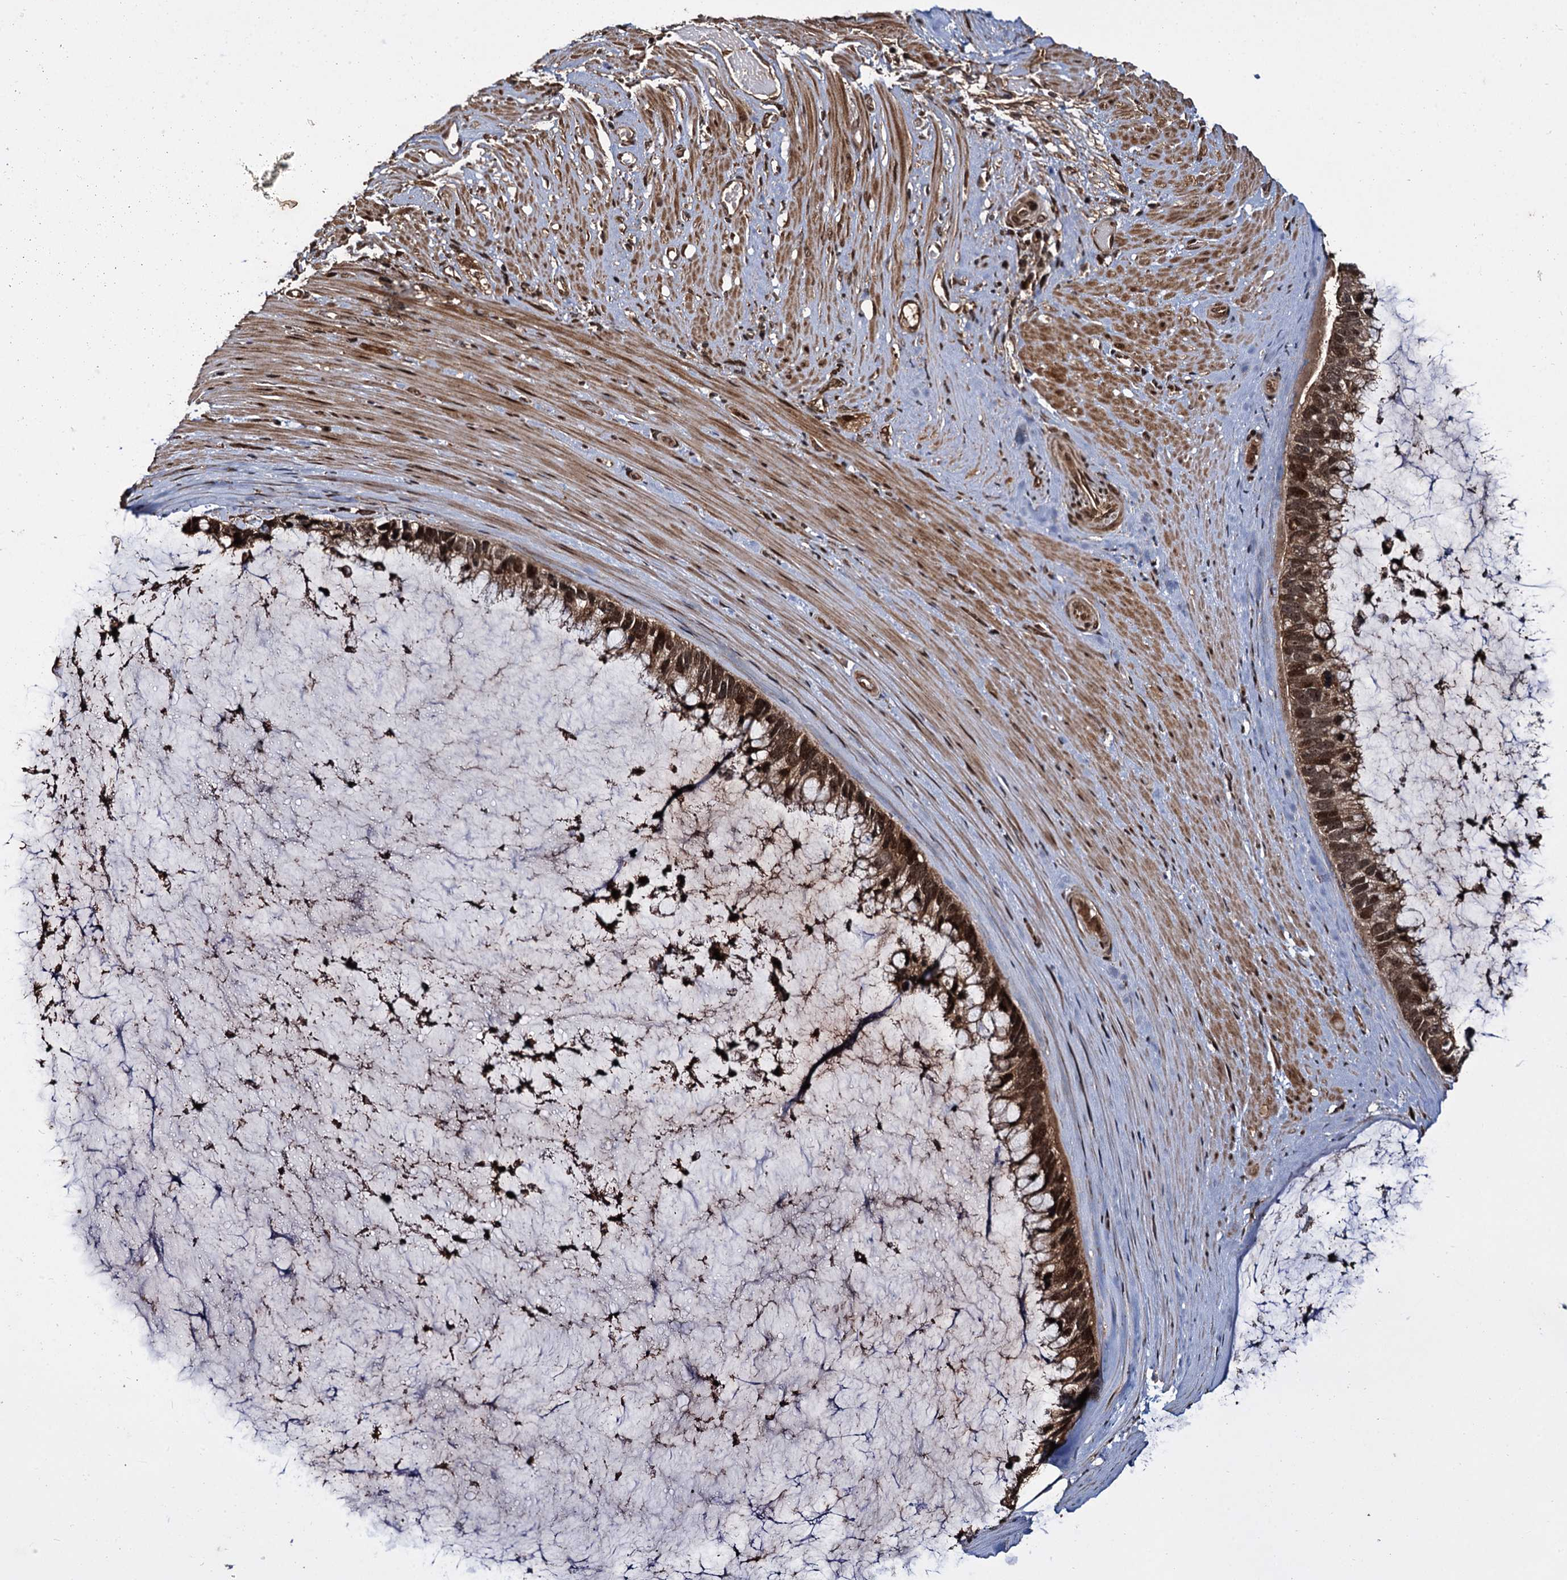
{"staining": {"intensity": "strong", "quantity": ">75%", "location": "cytoplasmic/membranous,nuclear"}, "tissue": "ovarian cancer", "cell_type": "Tumor cells", "image_type": "cancer", "snomed": [{"axis": "morphology", "description": "Cystadenocarcinoma, mucinous, NOS"}, {"axis": "topography", "description": "Ovary"}], "caption": "Protein staining of mucinous cystadenocarcinoma (ovarian) tissue displays strong cytoplasmic/membranous and nuclear expression in about >75% of tumor cells.", "gene": "CEP192", "patient": {"sex": "female", "age": 39}}